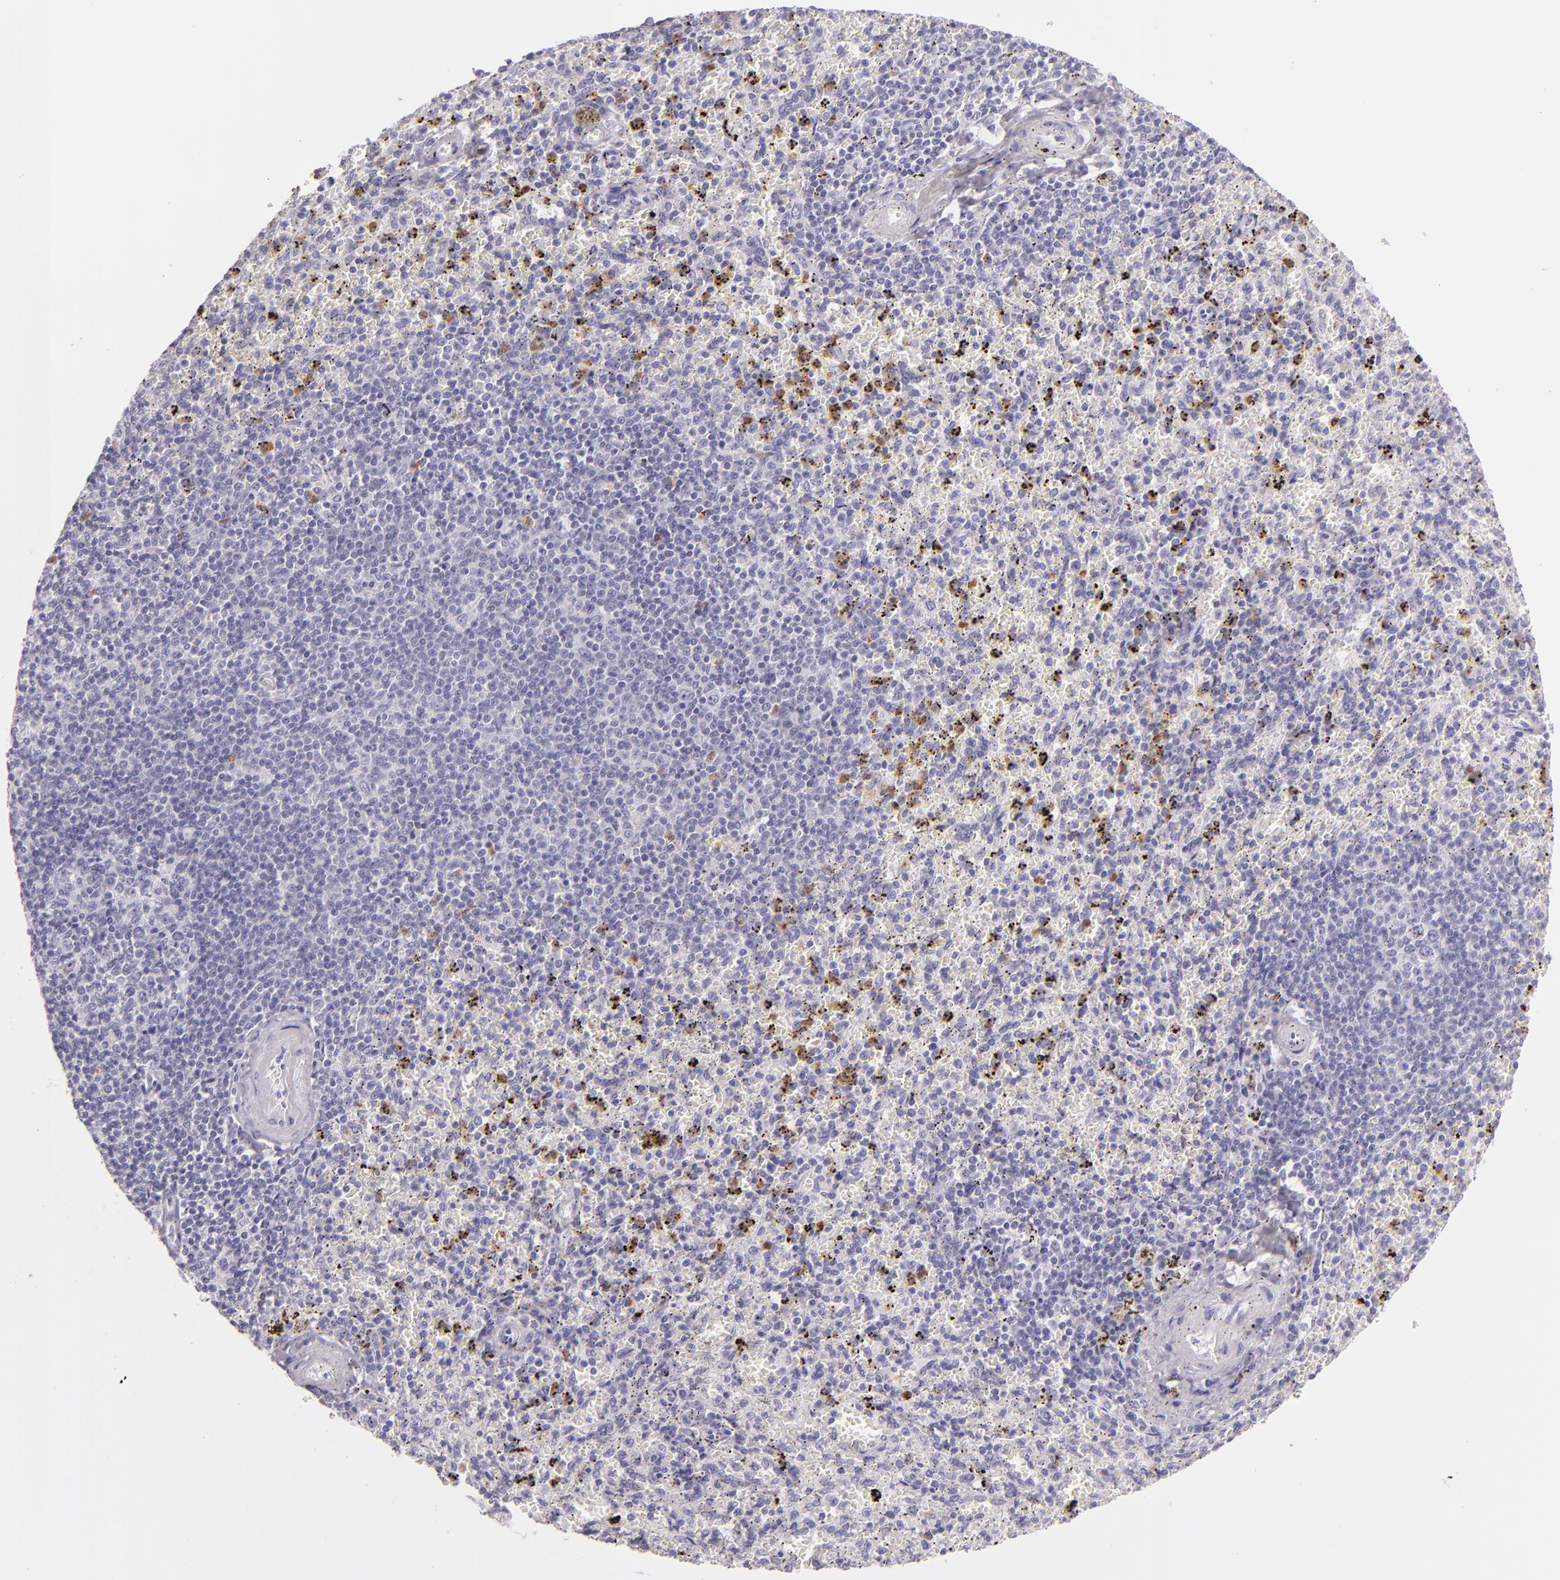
{"staining": {"intensity": "moderate", "quantity": "<25%", "location": "cytoplasmic/membranous"}, "tissue": "spleen", "cell_type": "Cells in red pulp", "image_type": "normal", "snomed": [{"axis": "morphology", "description": "Normal tissue, NOS"}, {"axis": "topography", "description": "Spleen"}], "caption": "A low amount of moderate cytoplasmic/membranous expression is present in approximately <25% of cells in red pulp in unremarkable spleen. The staining is performed using DAB brown chromogen to label protein expression. The nuclei are counter-stained blue using hematoxylin.", "gene": "CEACAM1", "patient": {"sex": "female", "age": 43}}